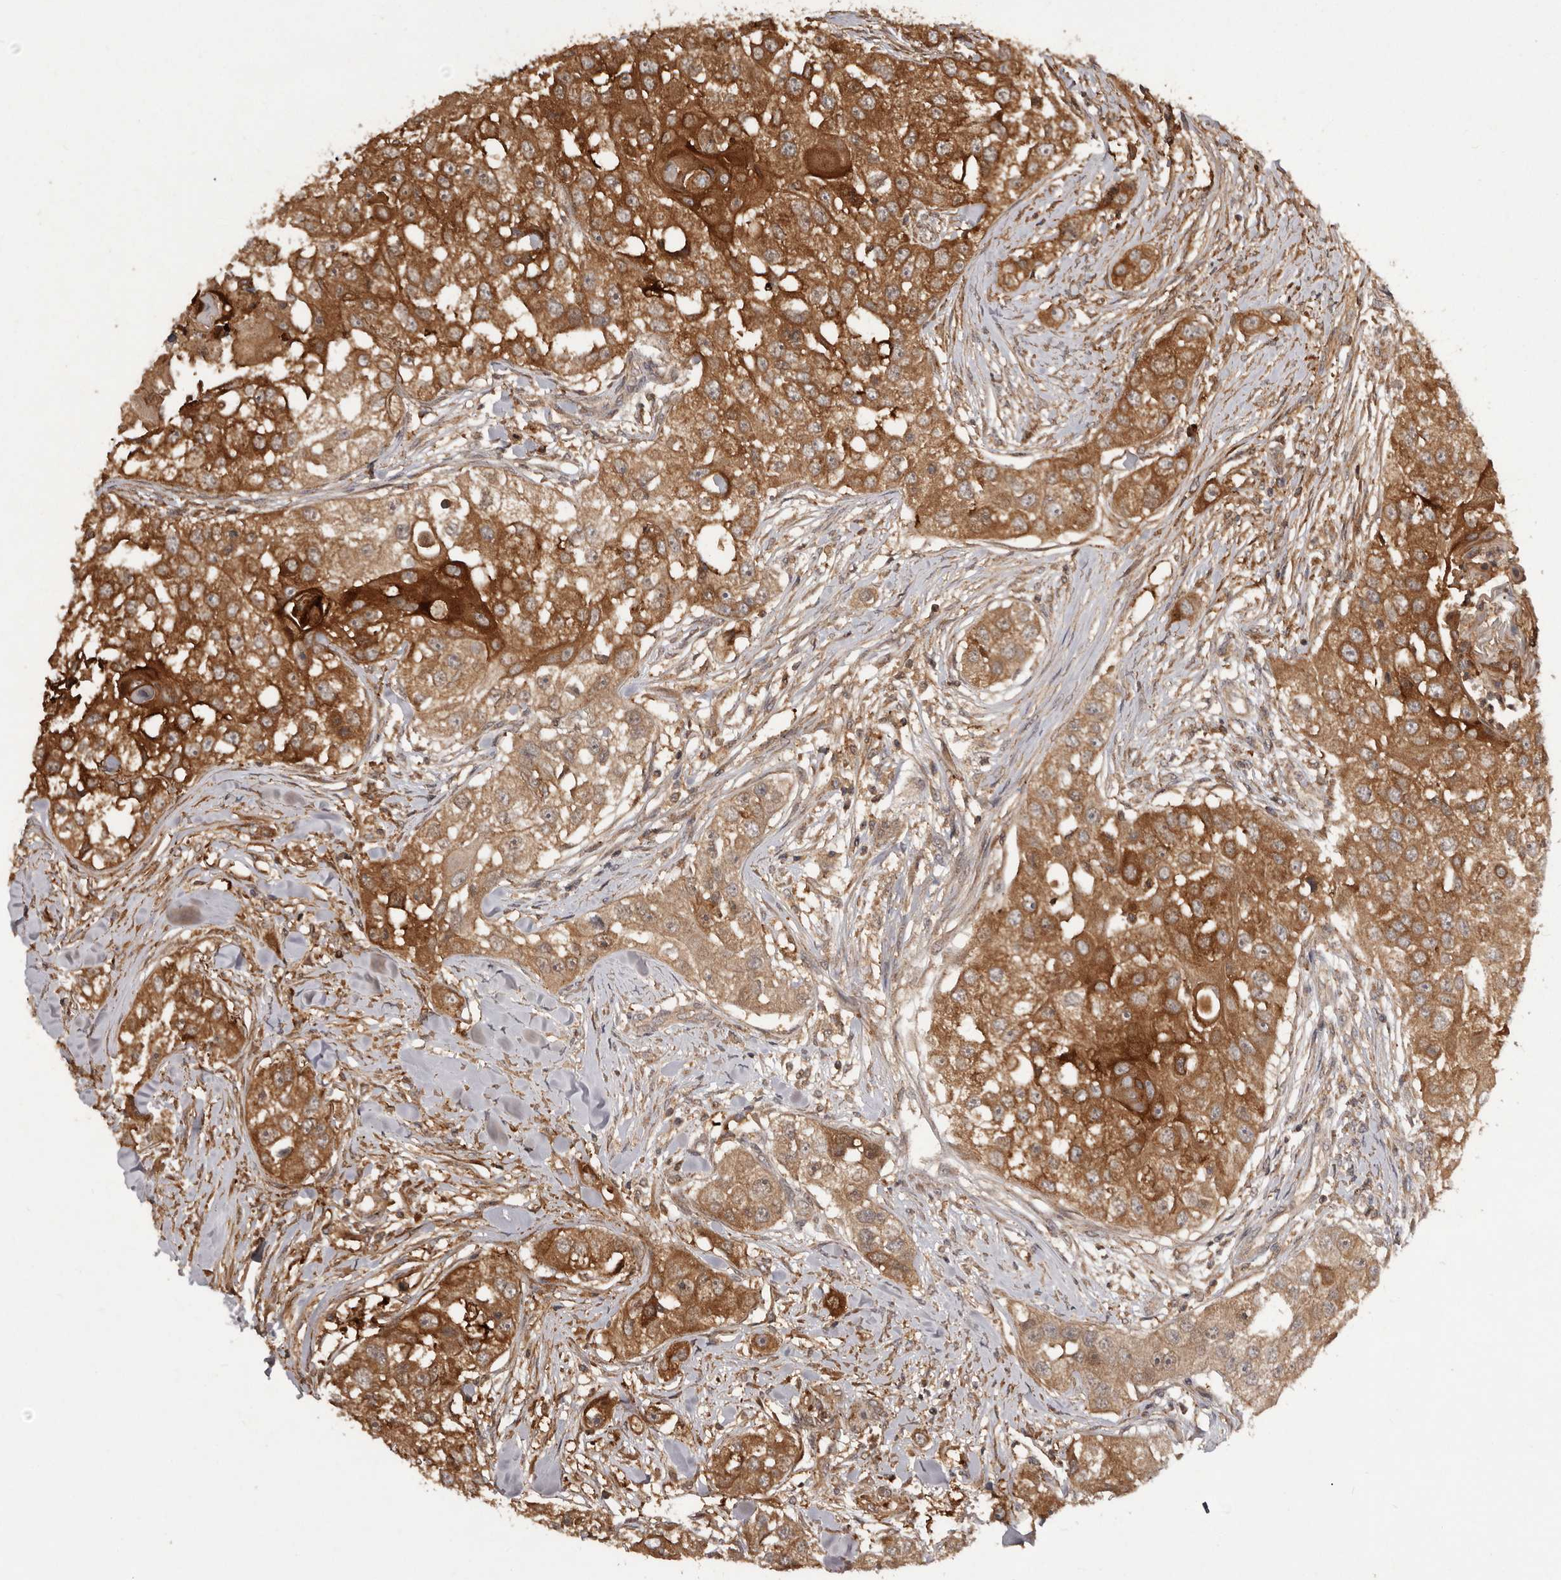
{"staining": {"intensity": "strong", "quantity": ">75%", "location": "cytoplasmic/membranous"}, "tissue": "head and neck cancer", "cell_type": "Tumor cells", "image_type": "cancer", "snomed": [{"axis": "morphology", "description": "Normal tissue, NOS"}, {"axis": "morphology", "description": "Squamous cell carcinoma, NOS"}, {"axis": "topography", "description": "Skeletal muscle"}, {"axis": "topography", "description": "Head-Neck"}], "caption": "This micrograph exhibits immunohistochemistry (IHC) staining of head and neck cancer, with high strong cytoplasmic/membranous expression in approximately >75% of tumor cells.", "gene": "SLC22A3", "patient": {"sex": "male", "age": 51}}